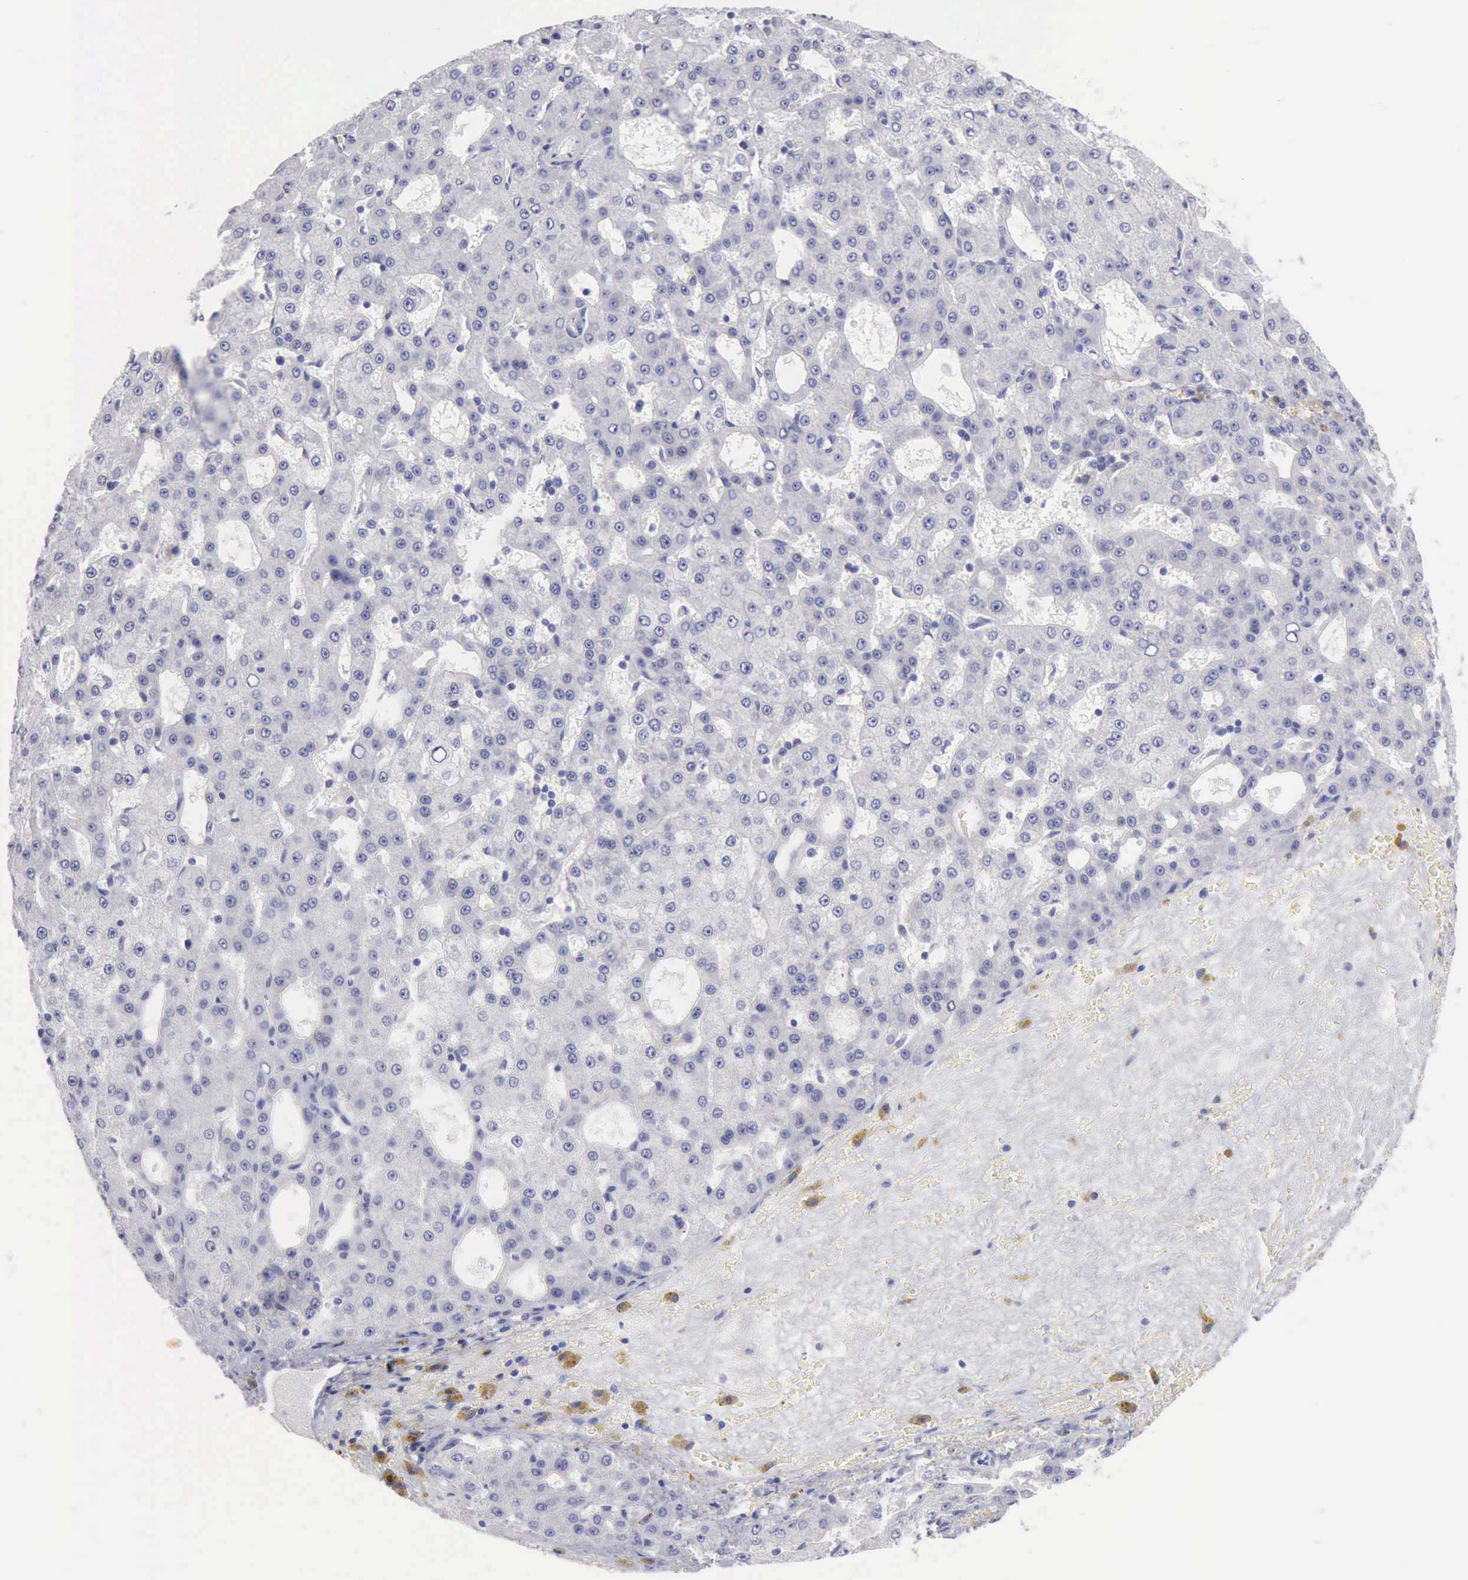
{"staining": {"intensity": "negative", "quantity": "none", "location": "none"}, "tissue": "liver cancer", "cell_type": "Tumor cells", "image_type": "cancer", "snomed": [{"axis": "morphology", "description": "Carcinoma, Hepatocellular, NOS"}, {"axis": "topography", "description": "Liver"}], "caption": "There is no significant expression in tumor cells of liver cancer.", "gene": "ANGEL1", "patient": {"sex": "male", "age": 47}}